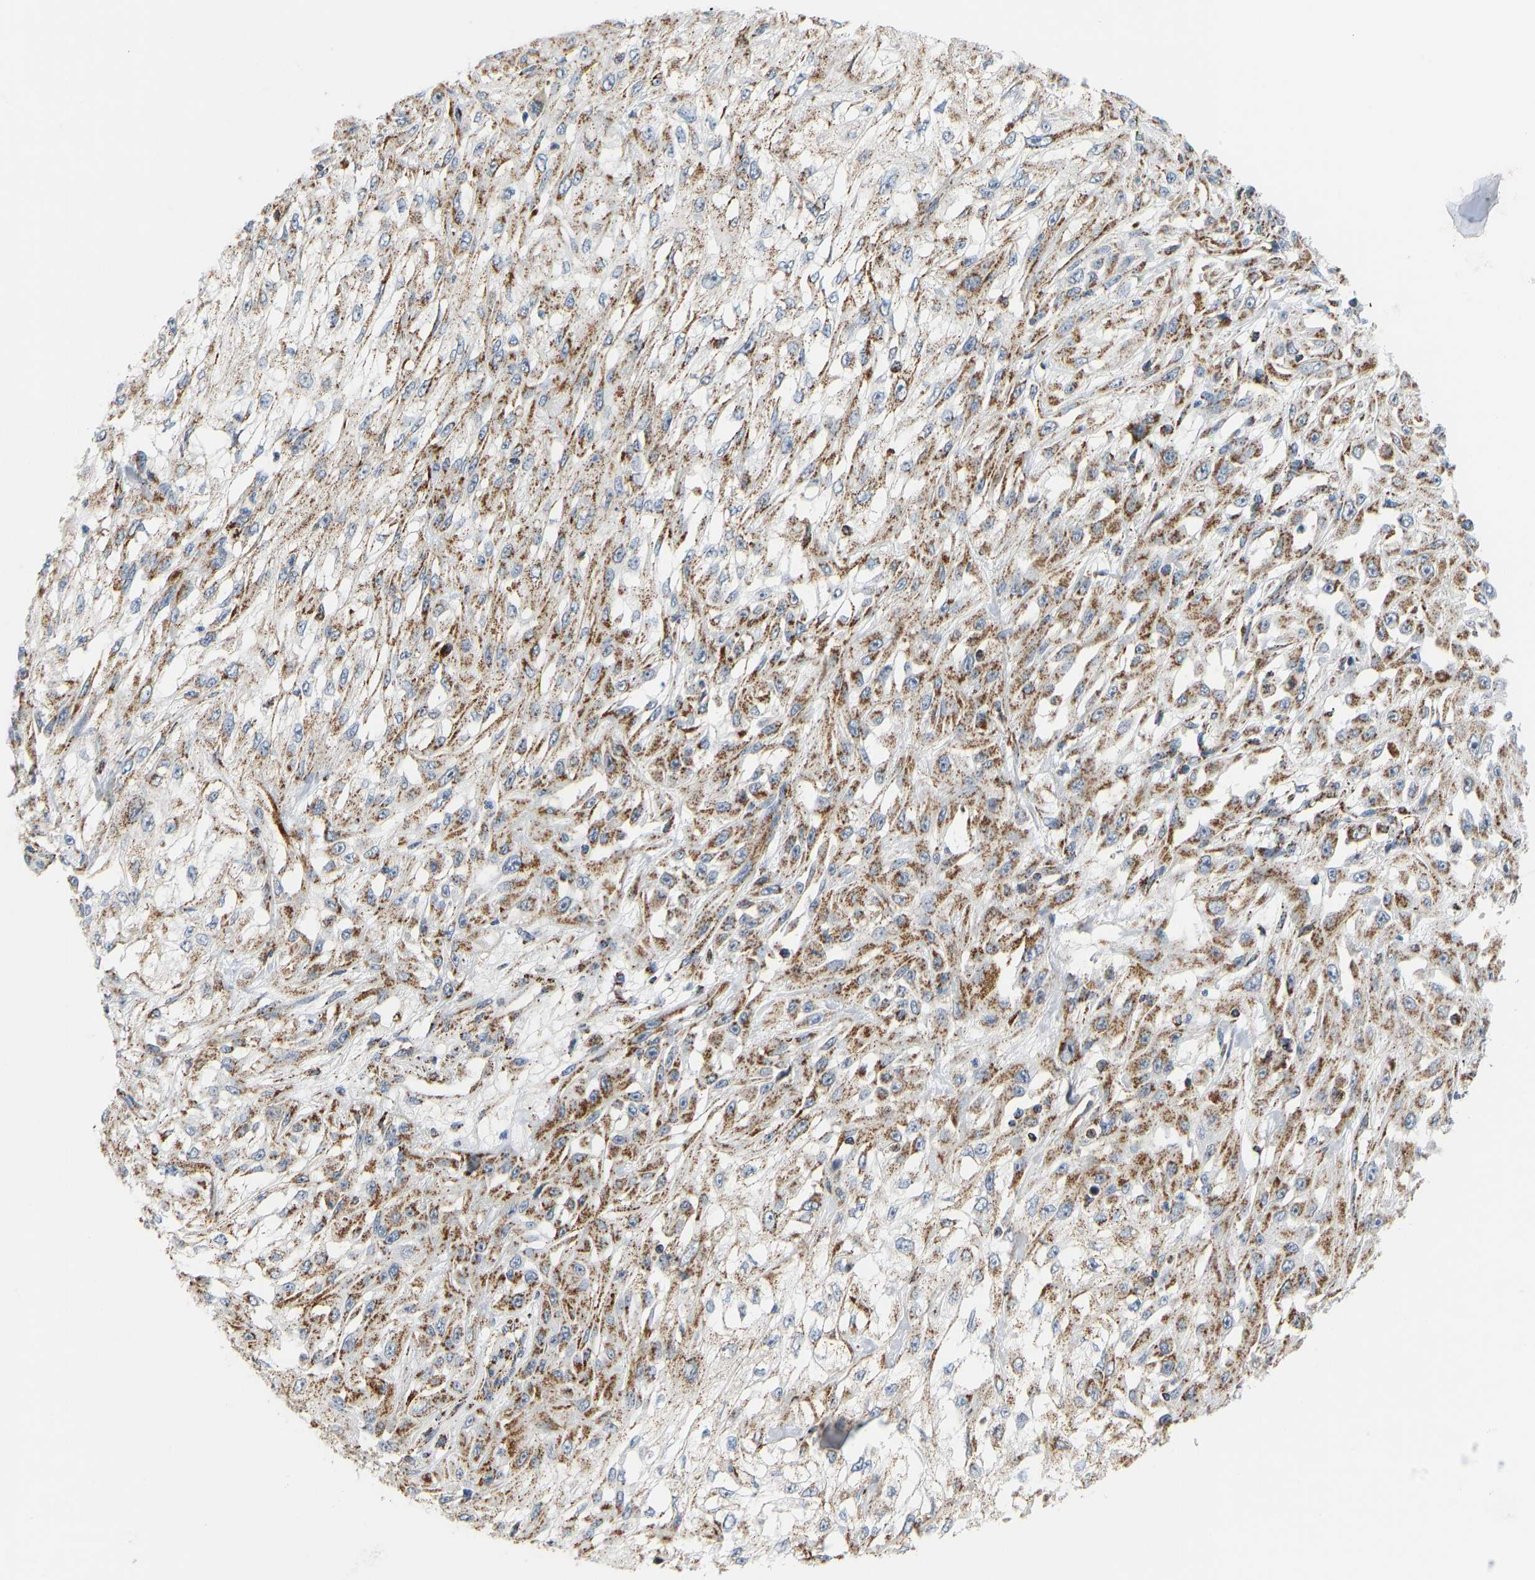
{"staining": {"intensity": "moderate", "quantity": ">75%", "location": "cytoplasmic/membranous"}, "tissue": "skin cancer", "cell_type": "Tumor cells", "image_type": "cancer", "snomed": [{"axis": "morphology", "description": "Squamous cell carcinoma, NOS"}, {"axis": "morphology", "description": "Squamous cell carcinoma, metastatic, NOS"}, {"axis": "topography", "description": "Skin"}, {"axis": "topography", "description": "Lymph node"}], "caption": "Immunohistochemical staining of skin cancer (metastatic squamous cell carcinoma) exhibits moderate cytoplasmic/membranous protein staining in approximately >75% of tumor cells.", "gene": "GPSM2", "patient": {"sex": "male", "age": 75}}